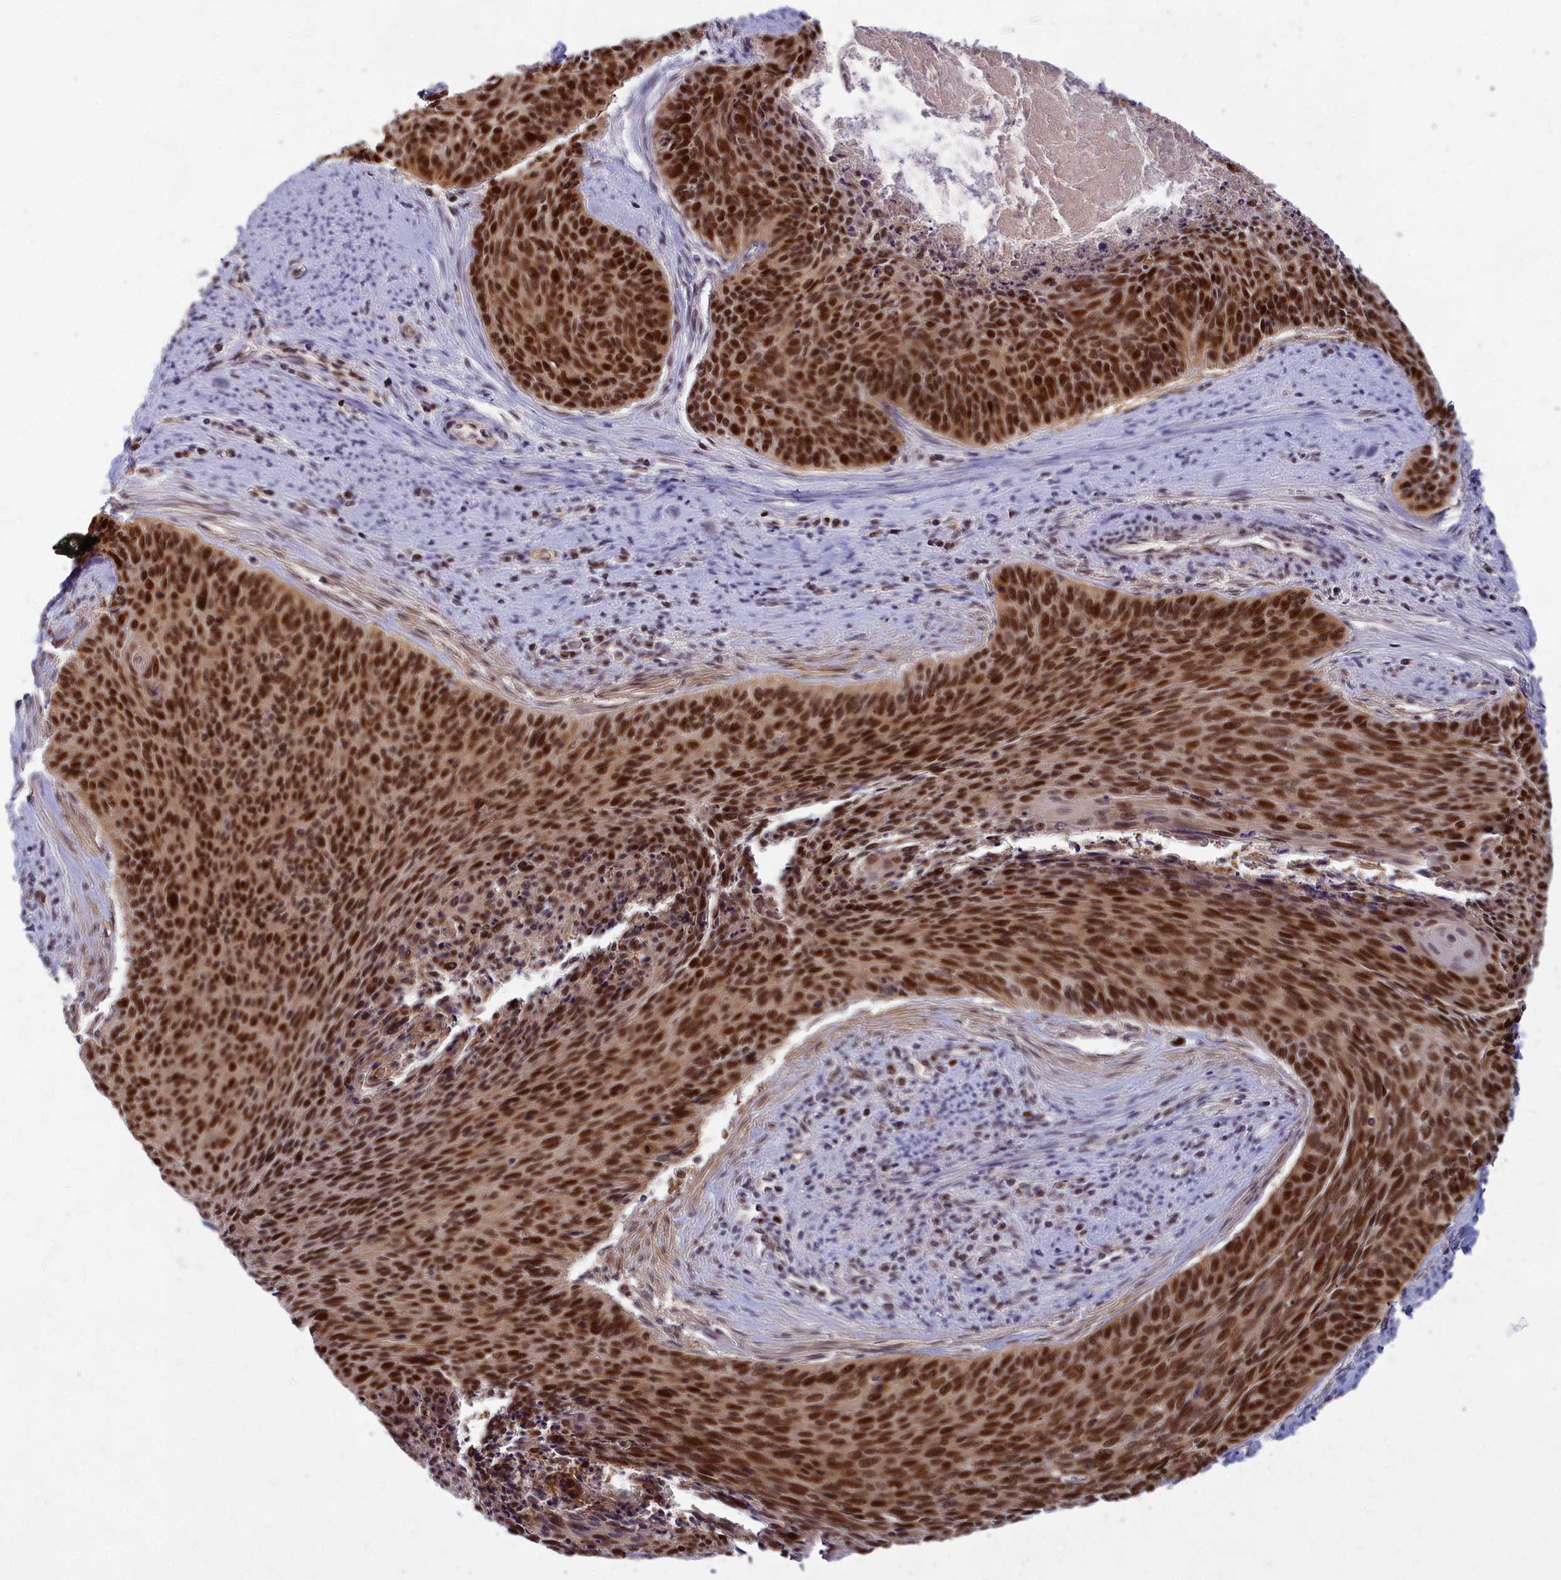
{"staining": {"intensity": "strong", "quantity": ">75%", "location": "nuclear"}, "tissue": "cervical cancer", "cell_type": "Tumor cells", "image_type": "cancer", "snomed": [{"axis": "morphology", "description": "Squamous cell carcinoma, NOS"}, {"axis": "topography", "description": "Cervix"}], "caption": "Cervical cancer (squamous cell carcinoma) stained for a protein shows strong nuclear positivity in tumor cells.", "gene": "EARS2", "patient": {"sex": "female", "age": 55}}